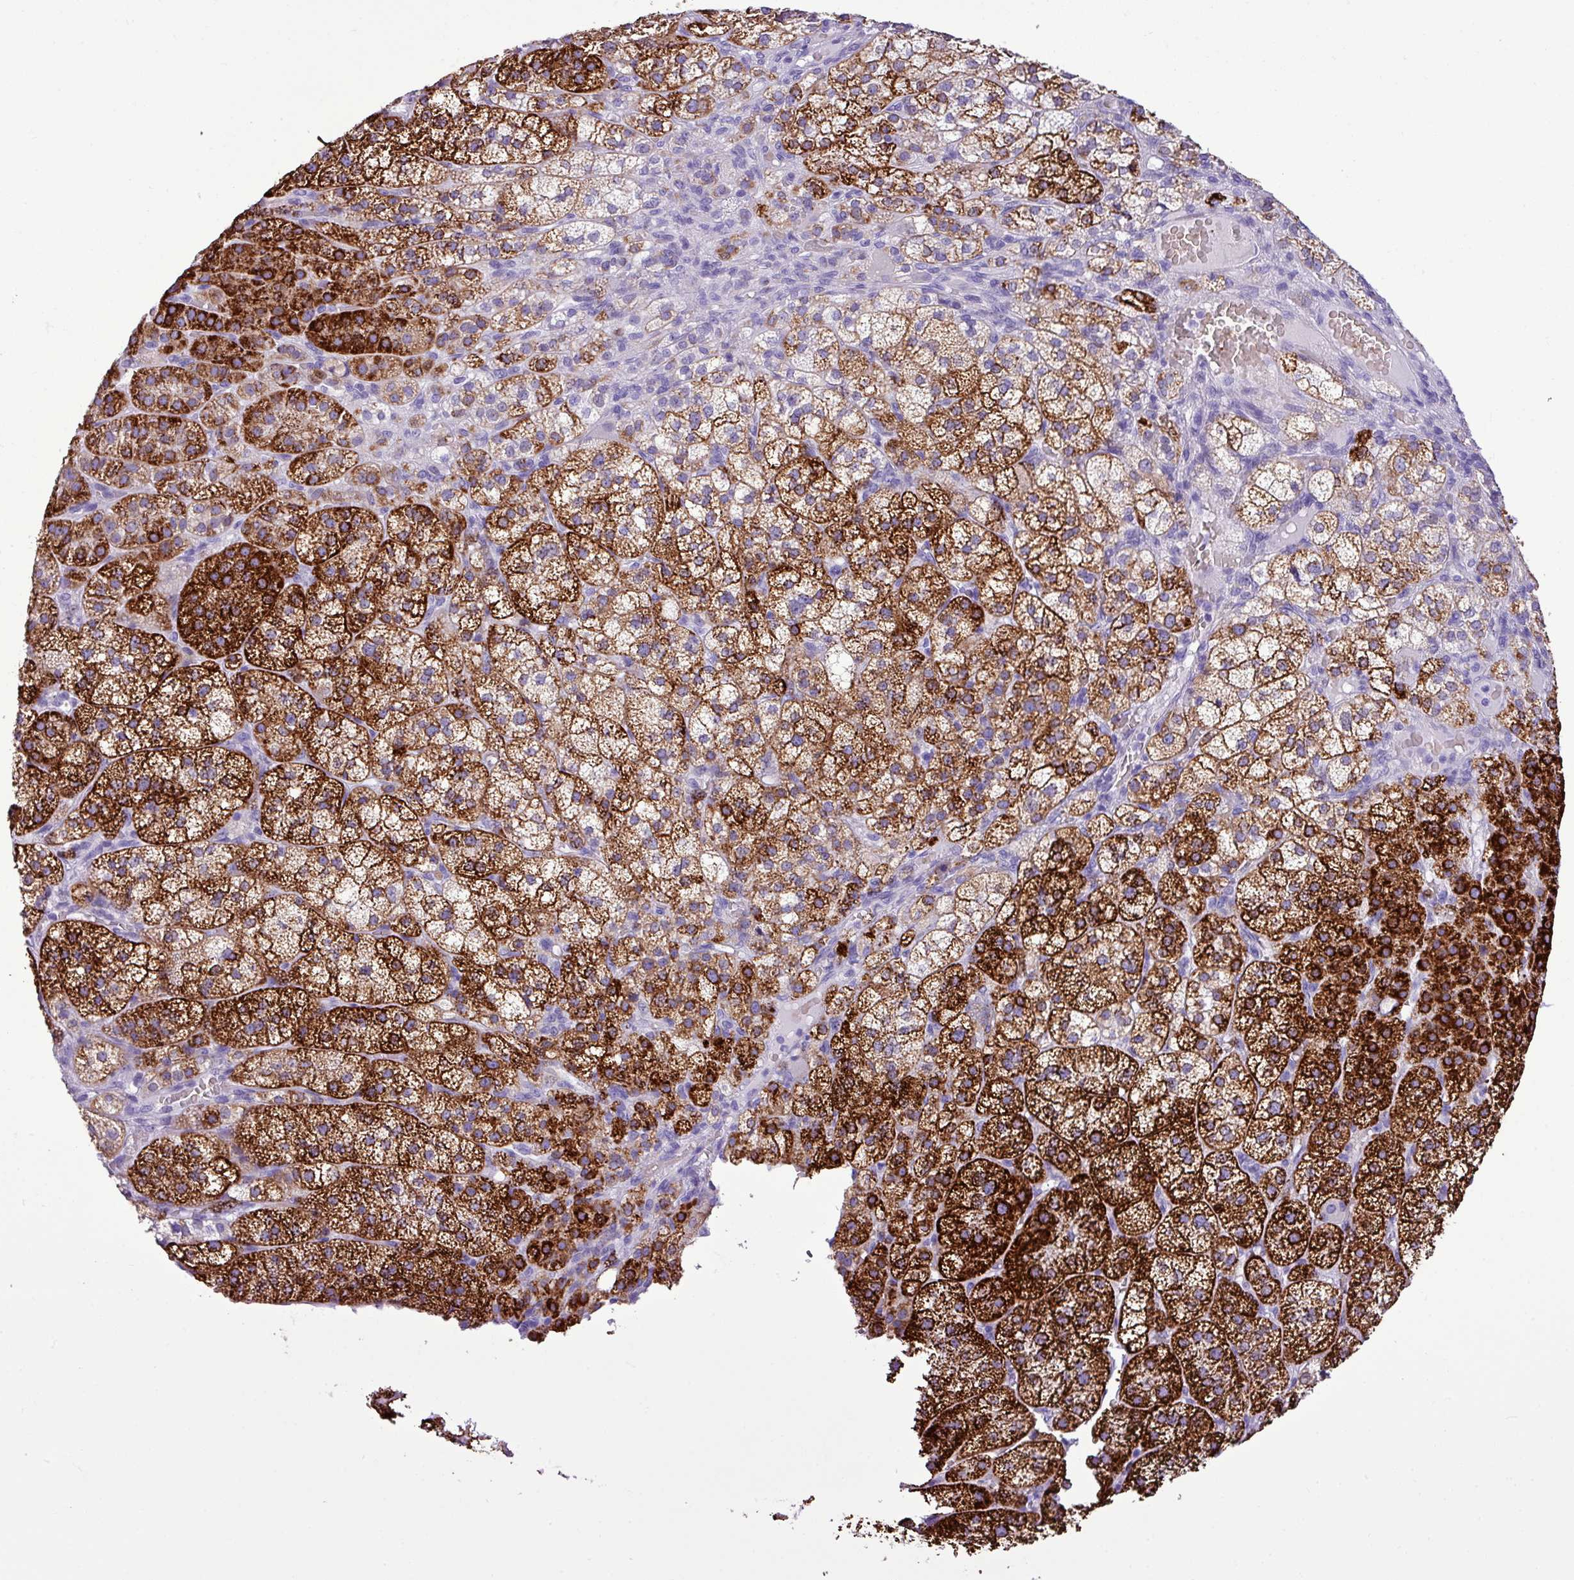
{"staining": {"intensity": "strong", "quantity": ">75%", "location": "cytoplasmic/membranous"}, "tissue": "adrenal gland", "cell_type": "Glandular cells", "image_type": "normal", "snomed": [{"axis": "morphology", "description": "Normal tissue, NOS"}, {"axis": "topography", "description": "Adrenal gland"}], "caption": "Glandular cells show high levels of strong cytoplasmic/membranous staining in approximately >75% of cells in benign human adrenal gland.", "gene": "ZSCAN5A", "patient": {"sex": "female", "age": 60}}